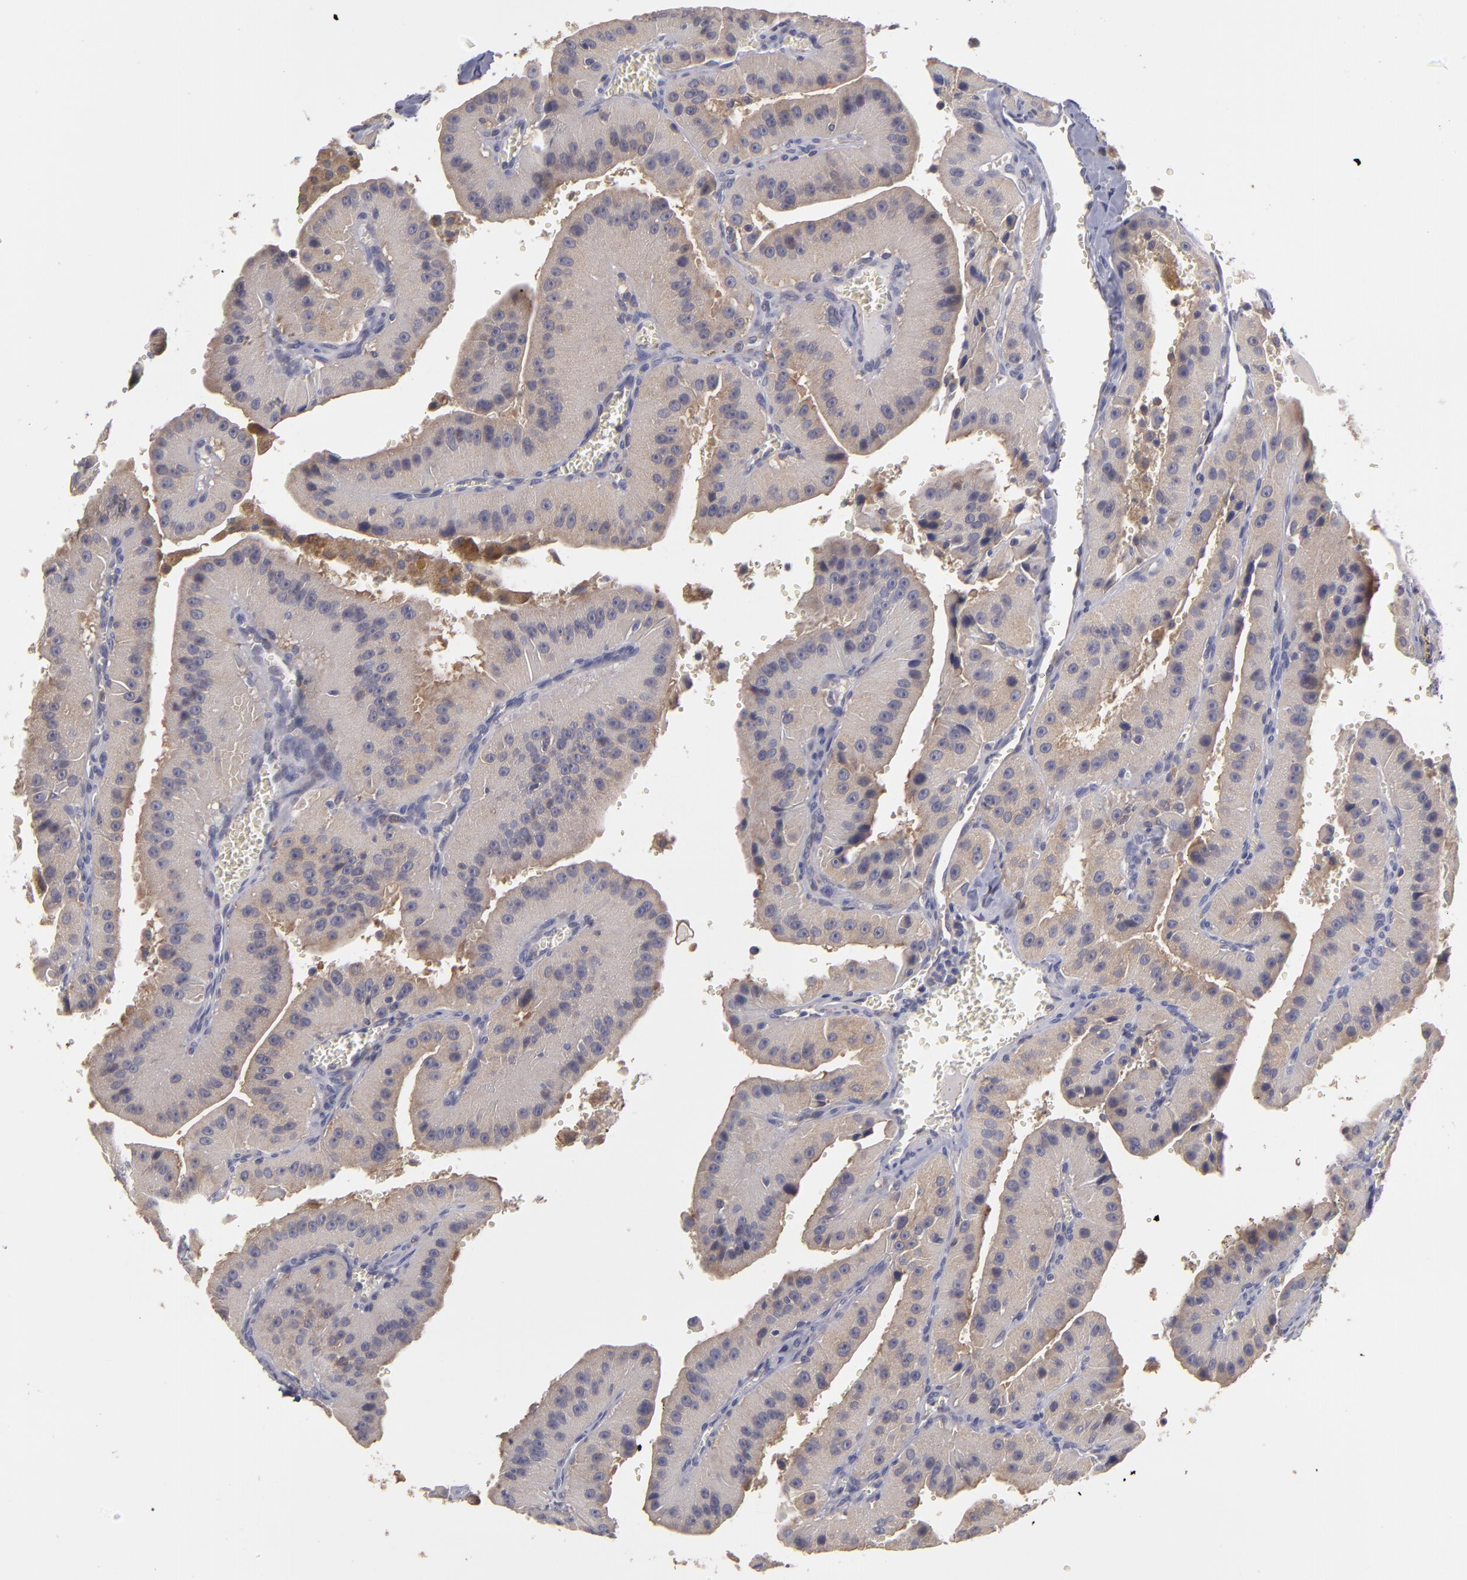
{"staining": {"intensity": "moderate", "quantity": ">75%", "location": "cytoplasmic/membranous"}, "tissue": "thyroid cancer", "cell_type": "Tumor cells", "image_type": "cancer", "snomed": [{"axis": "morphology", "description": "Carcinoma, NOS"}, {"axis": "topography", "description": "Thyroid gland"}], "caption": "This is a photomicrograph of IHC staining of thyroid carcinoma, which shows moderate expression in the cytoplasmic/membranous of tumor cells.", "gene": "MTHFD1", "patient": {"sex": "male", "age": 76}}